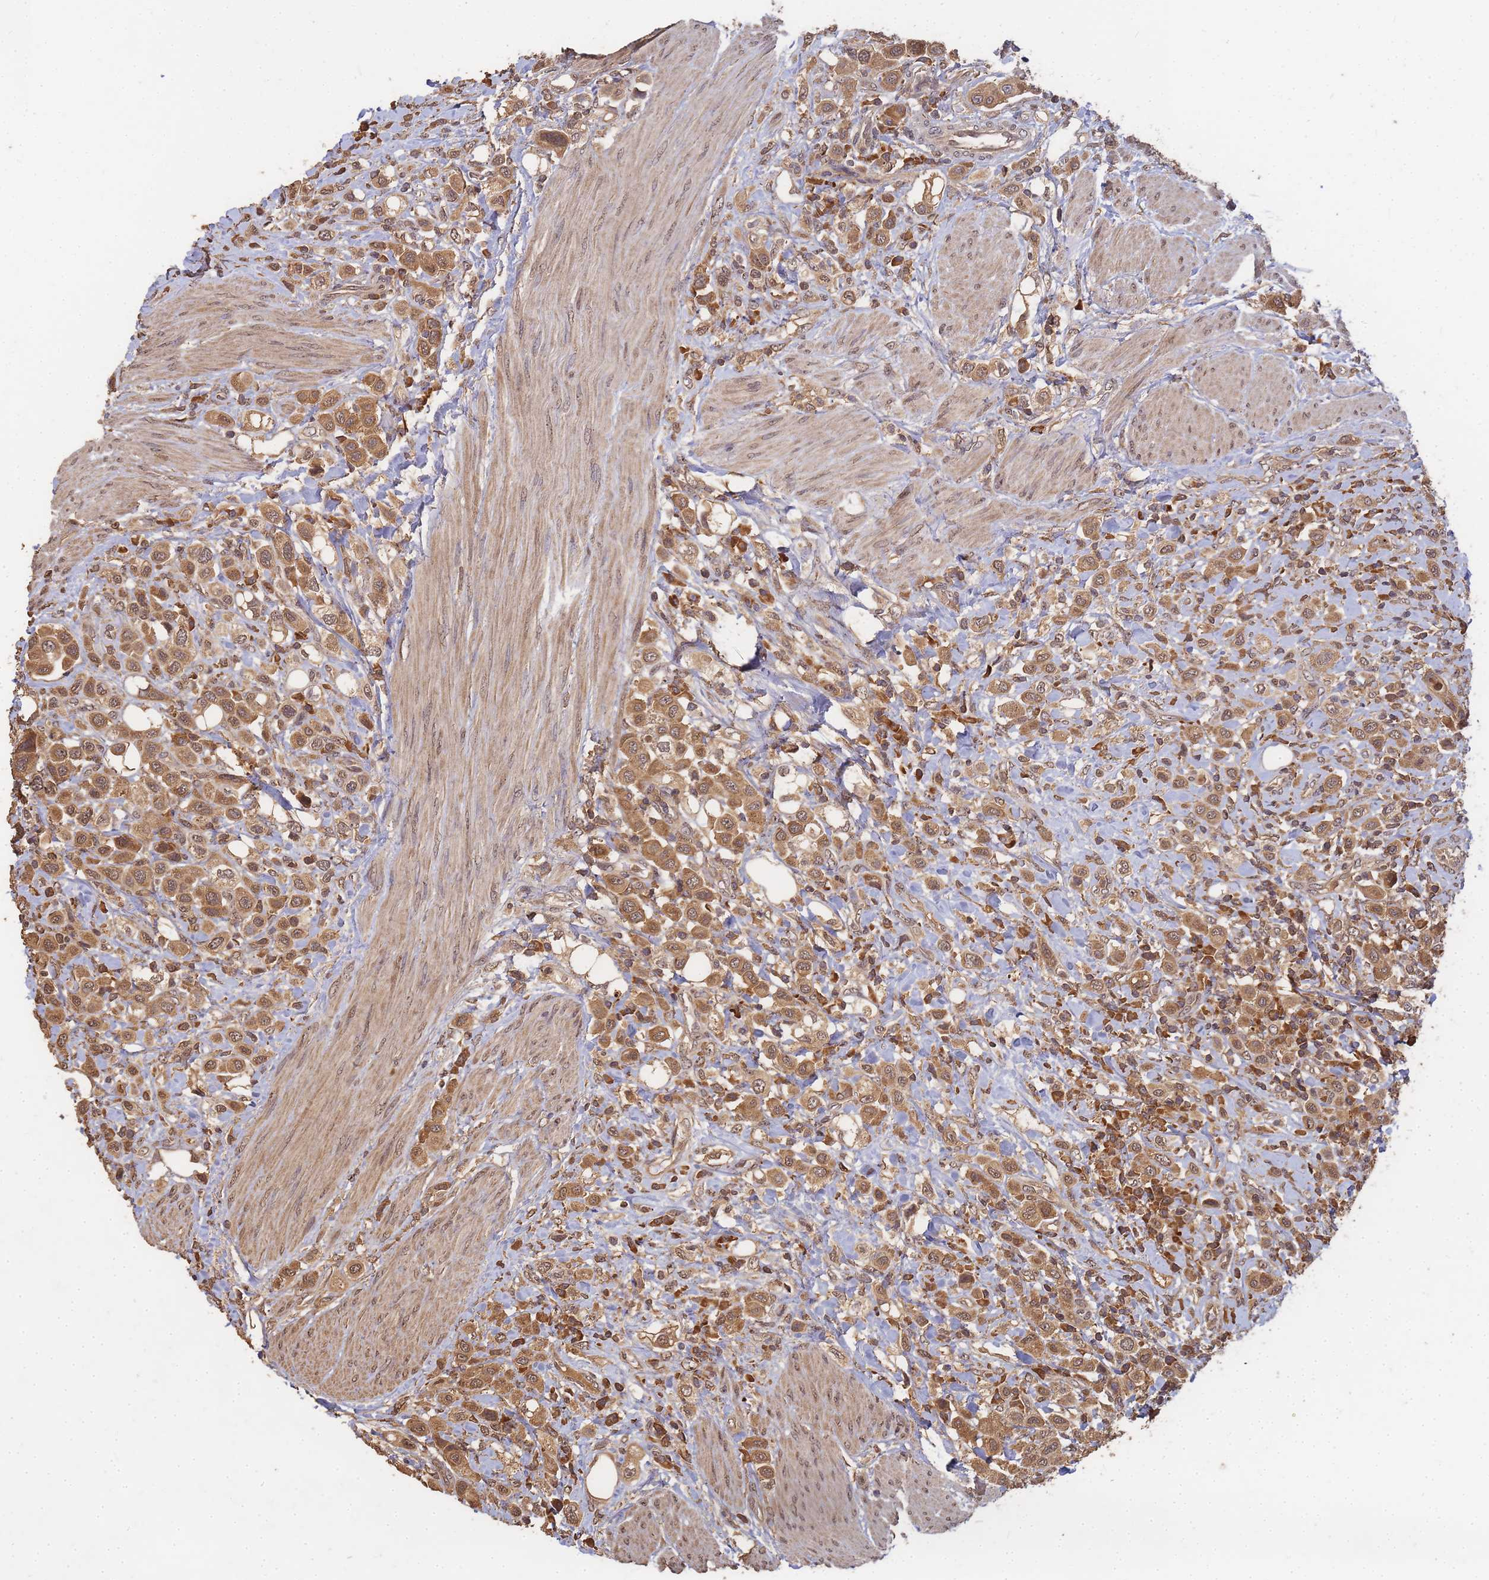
{"staining": {"intensity": "moderate", "quantity": ">75%", "location": "cytoplasmic/membranous,nuclear"}, "tissue": "urothelial cancer", "cell_type": "Tumor cells", "image_type": "cancer", "snomed": [{"axis": "morphology", "description": "Urothelial carcinoma, High grade"}, {"axis": "topography", "description": "Urinary bladder"}], "caption": "Moderate cytoplasmic/membranous and nuclear expression is appreciated in about >75% of tumor cells in high-grade urothelial carcinoma. The protein of interest is stained brown, and the nuclei are stained in blue (DAB IHC with brightfield microscopy, high magnification).", "gene": "ALKBH1", "patient": {"sex": "male", "age": 50}}